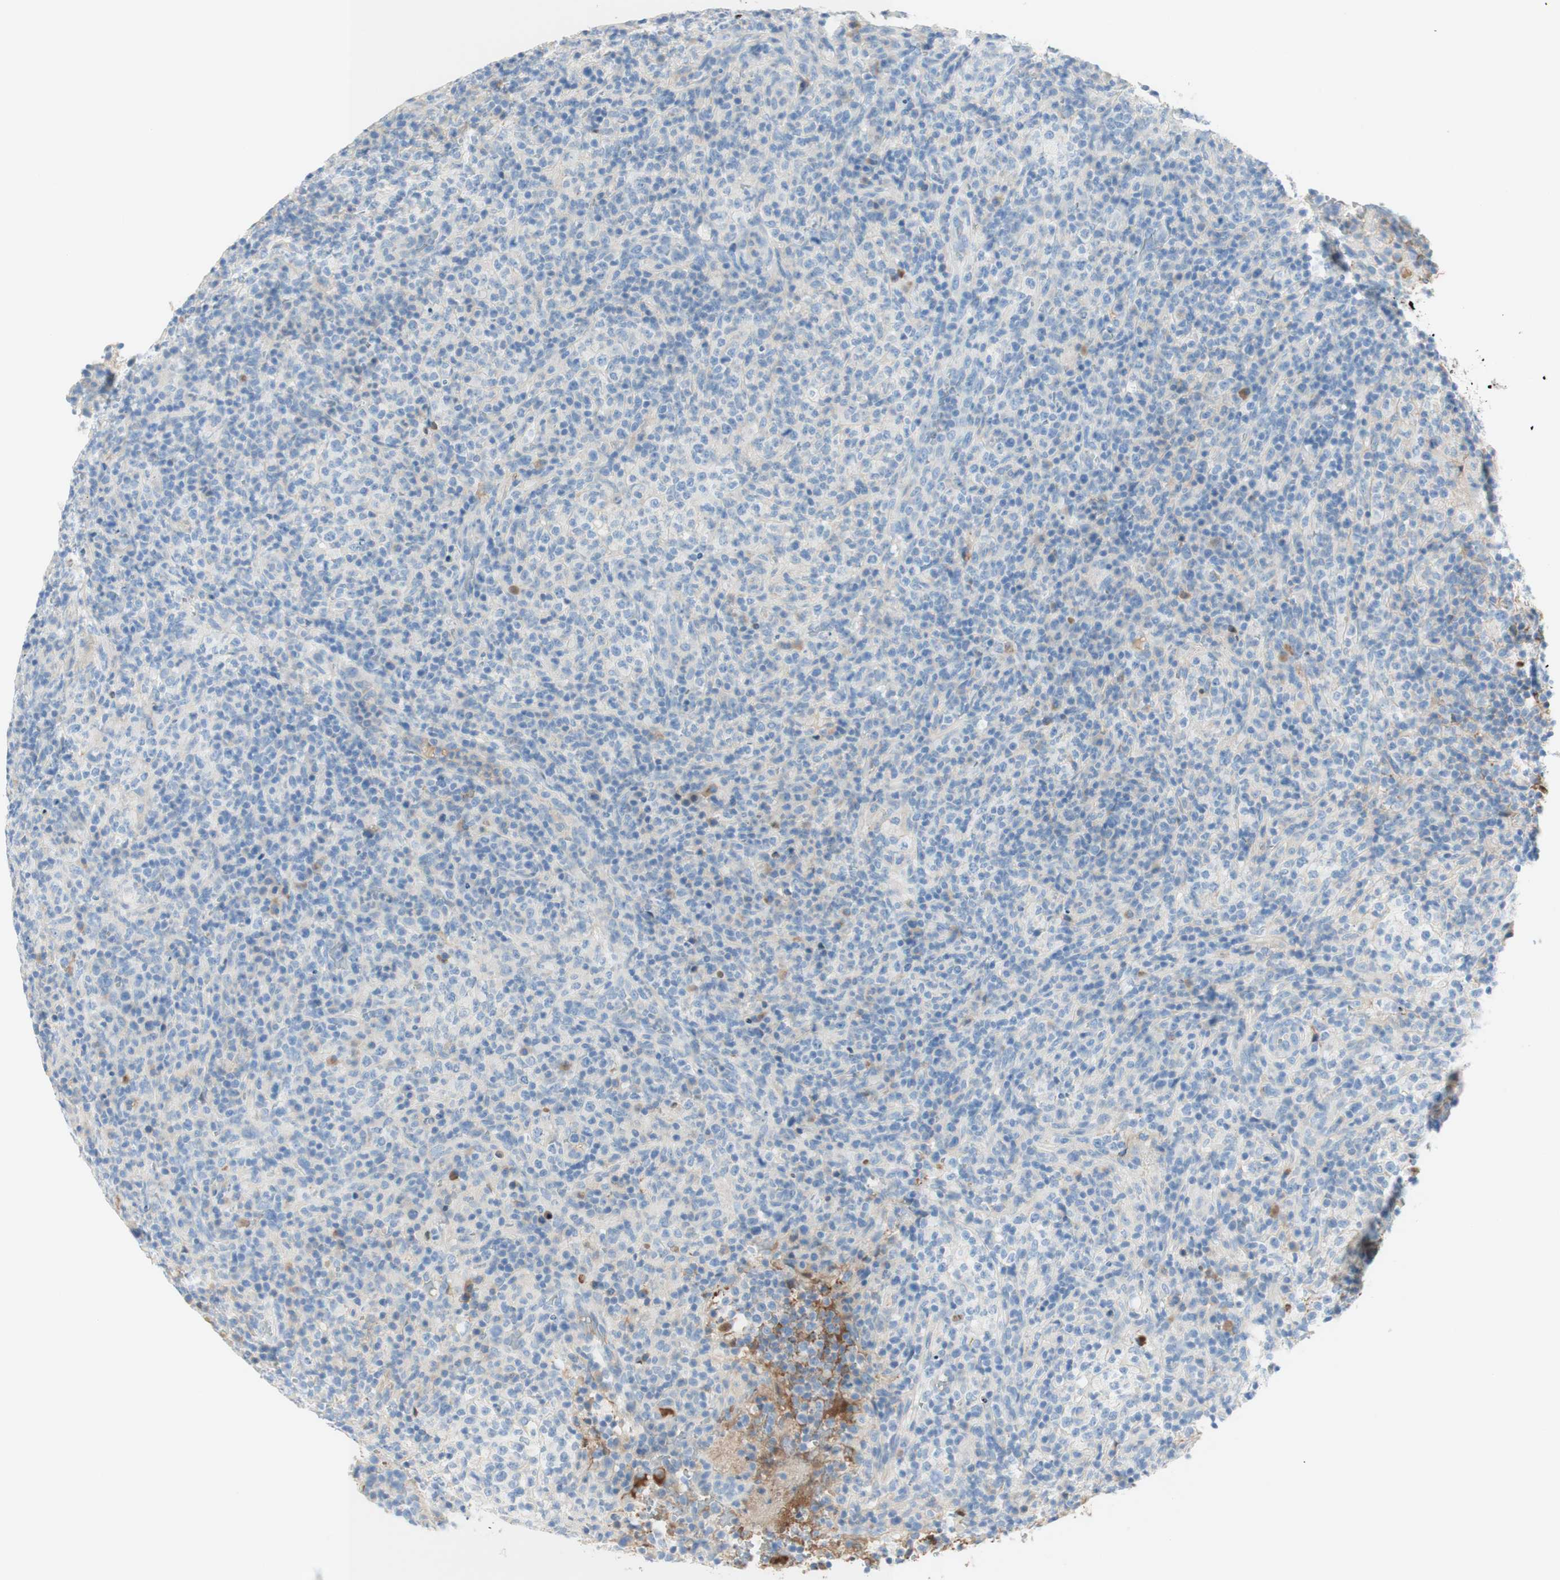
{"staining": {"intensity": "negative", "quantity": "none", "location": "none"}, "tissue": "lymphoma", "cell_type": "Tumor cells", "image_type": "cancer", "snomed": [{"axis": "morphology", "description": "Malignant lymphoma, non-Hodgkin's type, High grade"}, {"axis": "topography", "description": "Lymph node"}], "caption": "This is an immunohistochemistry (IHC) micrograph of human malignant lymphoma, non-Hodgkin's type (high-grade). There is no staining in tumor cells.", "gene": "KNG1", "patient": {"sex": "female", "age": 76}}